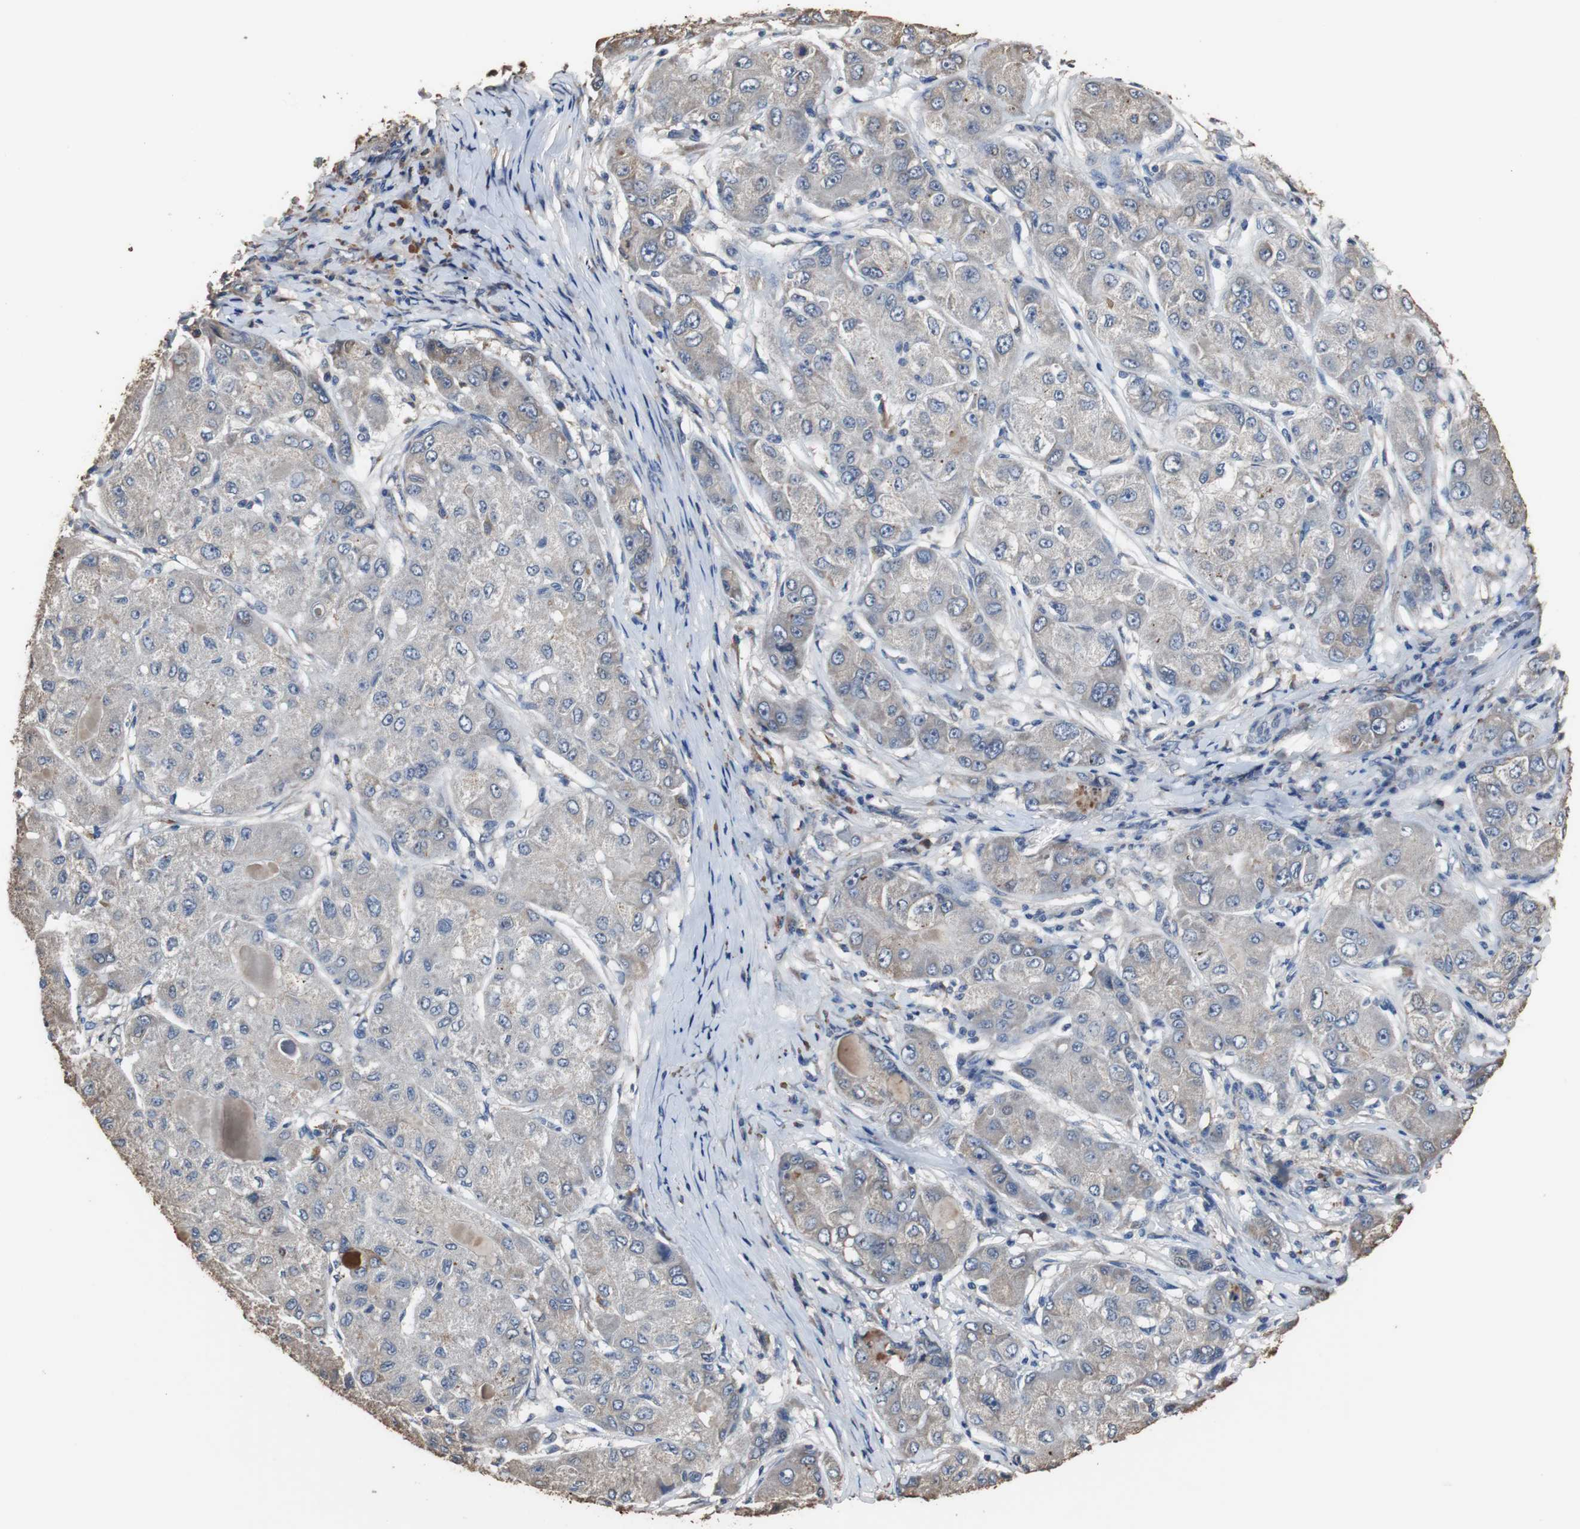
{"staining": {"intensity": "weak", "quantity": "<25%", "location": "cytoplasmic/membranous"}, "tissue": "liver cancer", "cell_type": "Tumor cells", "image_type": "cancer", "snomed": [{"axis": "morphology", "description": "Carcinoma, Hepatocellular, NOS"}, {"axis": "topography", "description": "Liver"}], "caption": "There is no significant staining in tumor cells of liver hepatocellular carcinoma.", "gene": "SCIMP", "patient": {"sex": "male", "age": 80}}